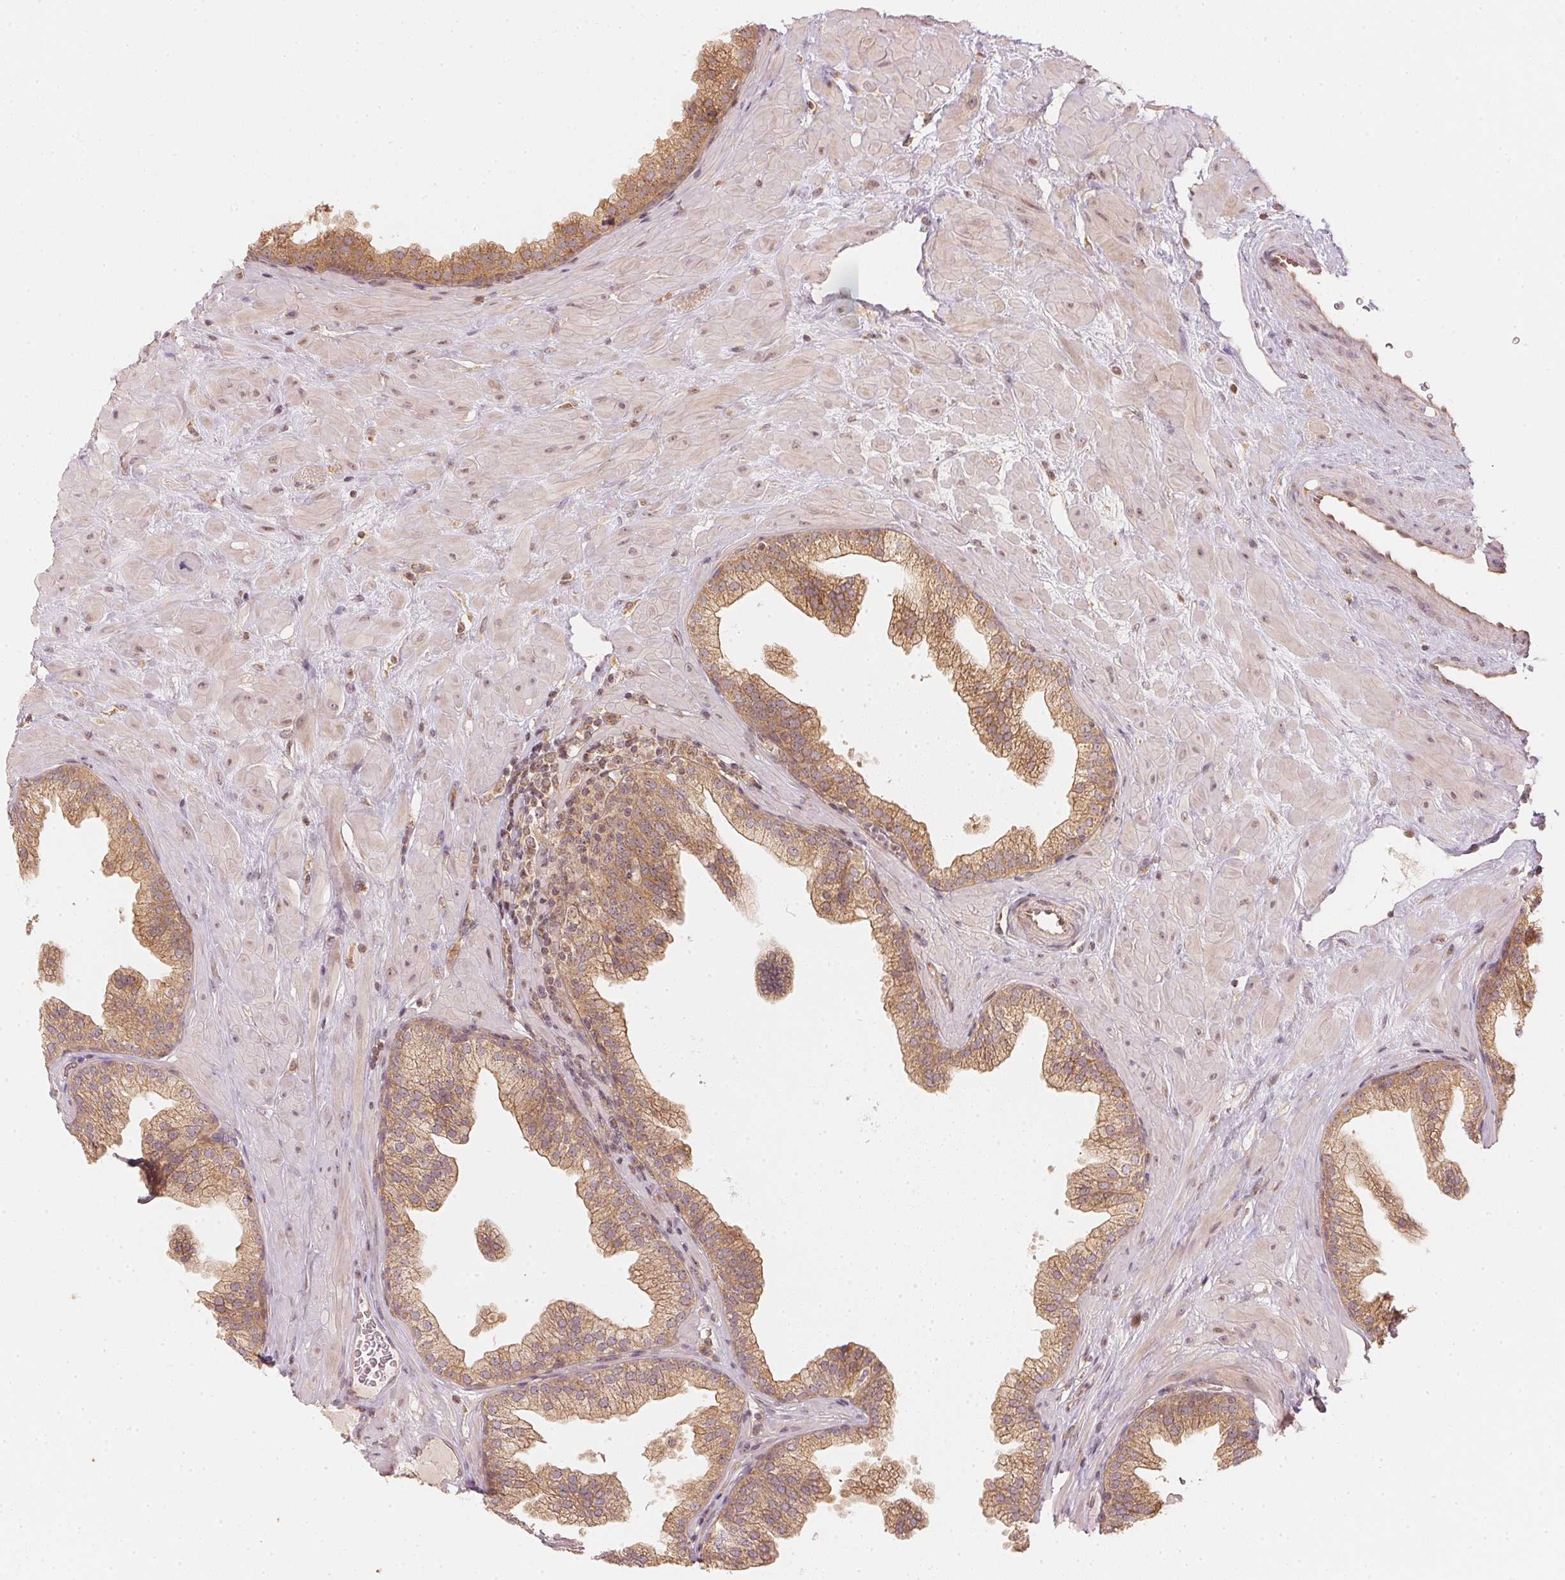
{"staining": {"intensity": "moderate", "quantity": "25%-75%", "location": "cytoplasmic/membranous"}, "tissue": "prostate", "cell_type": "Glandular cells", "image_type": "normal", "snomed": [{"axis": "morphology", "description": "Normal tissue, NOS"}, {"axis": "topography", "description": "Prostate"}], "caption": "Prostate stained with immunohistochemistry (IHC) reveals moderate cytoplasmic/membranous positivity in about 25%-75% of glandular cells. (Brightfield microscopy of DAB IHC at high magnification).", "gene": "WDR54", "patient": {"sex": "male", "age": 37}}